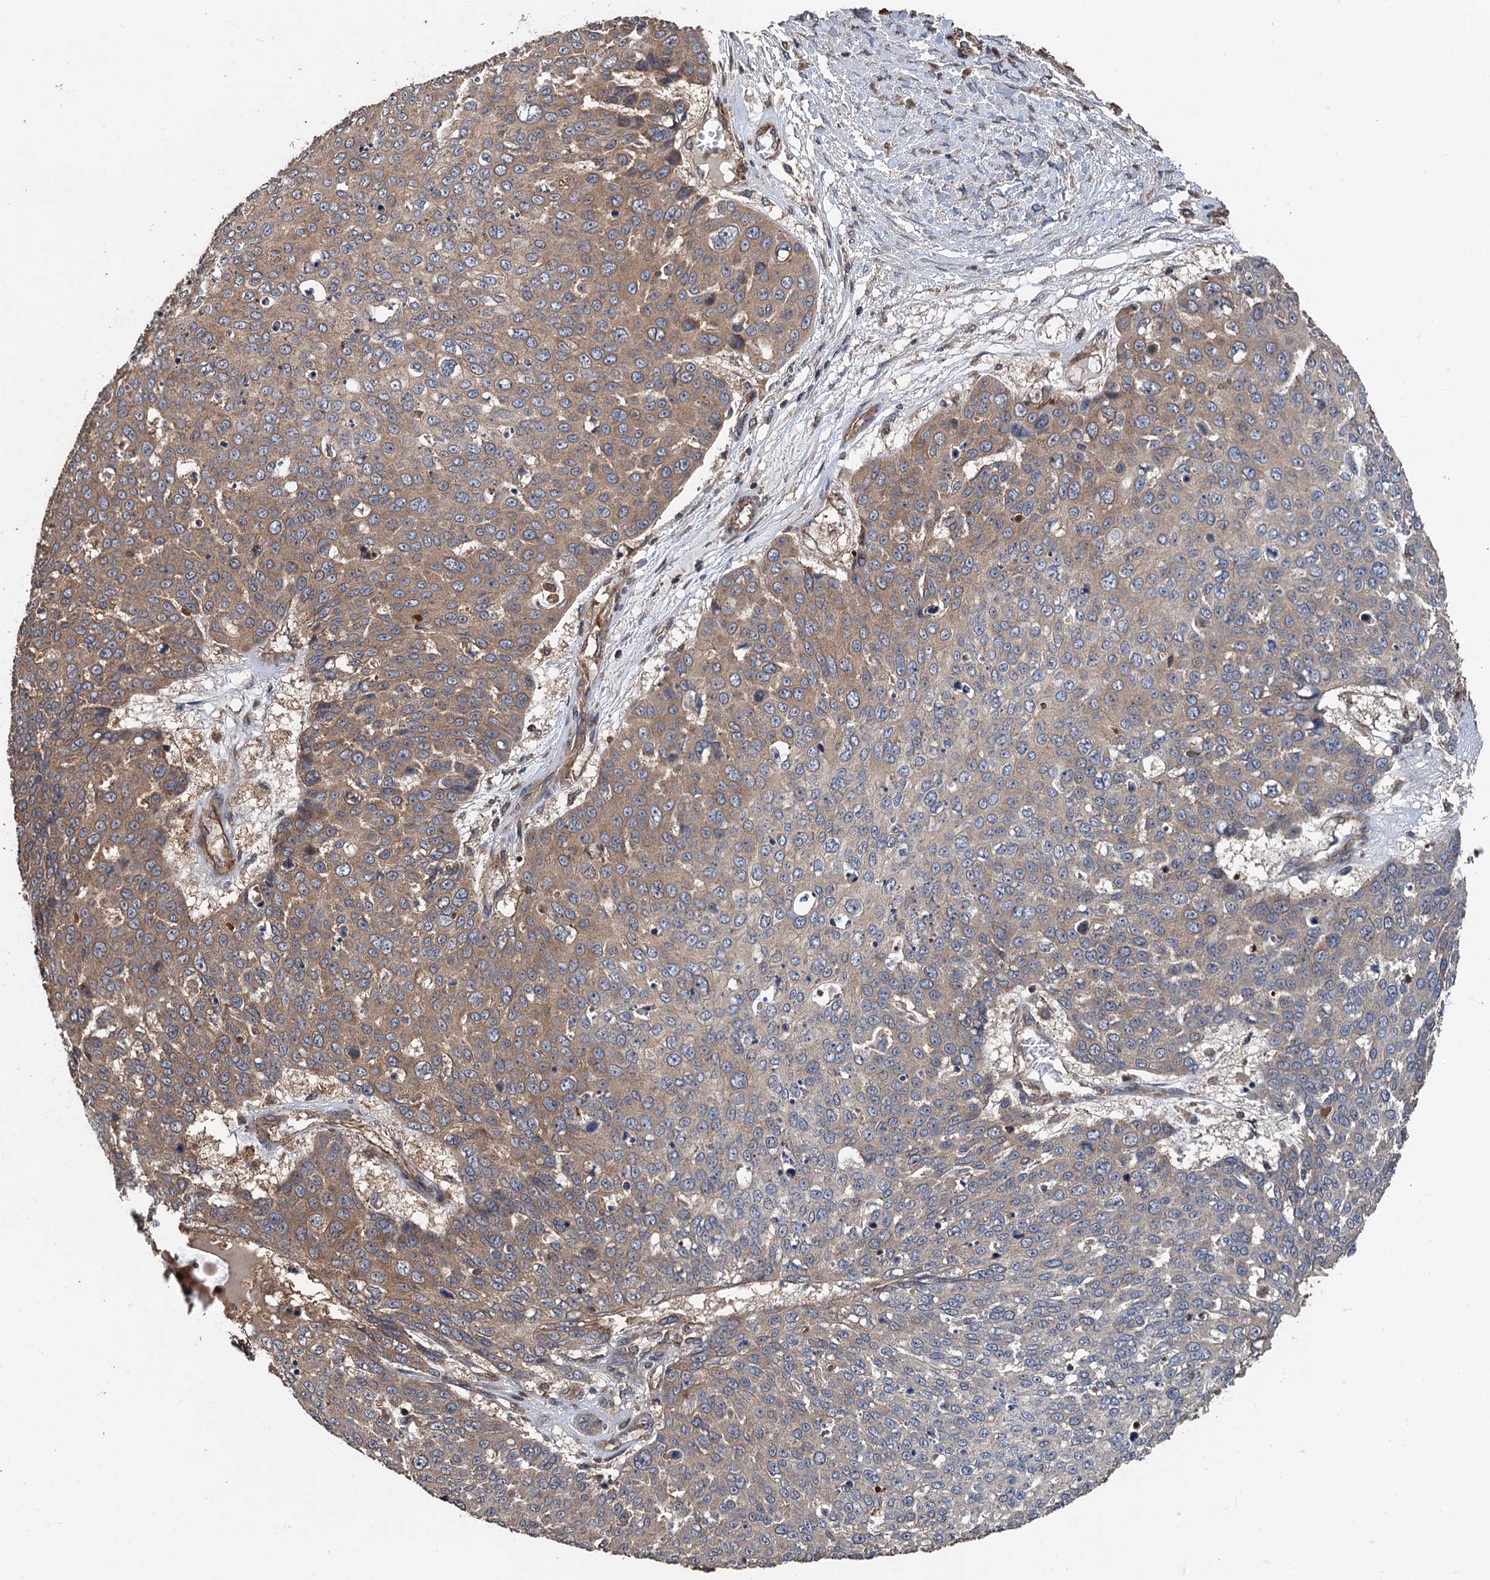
{"staining": {"intensity": "moderate", "quantity": "25%-75%", "location": "cytoplasmic/membranous"}, "tissue": "skin cancer", "cell_type": "Tumor cells", "image_type": "cancer", "snomed": [{"axis": "morphology", "description": "Squamous cell carcinoma, NOS"}, {"axis": "topography", "description": "Skin"}], "caption": "IHC micrograph of human skin squamous cell carcinoma stained for a protein (brown), which exhibits medium levels of moderate cytoplasmic/membranous positivity in about 25%-75% of tumor cells.", "gene": "PPP4R1", "patient": {"sex": "male", "age": 71}}